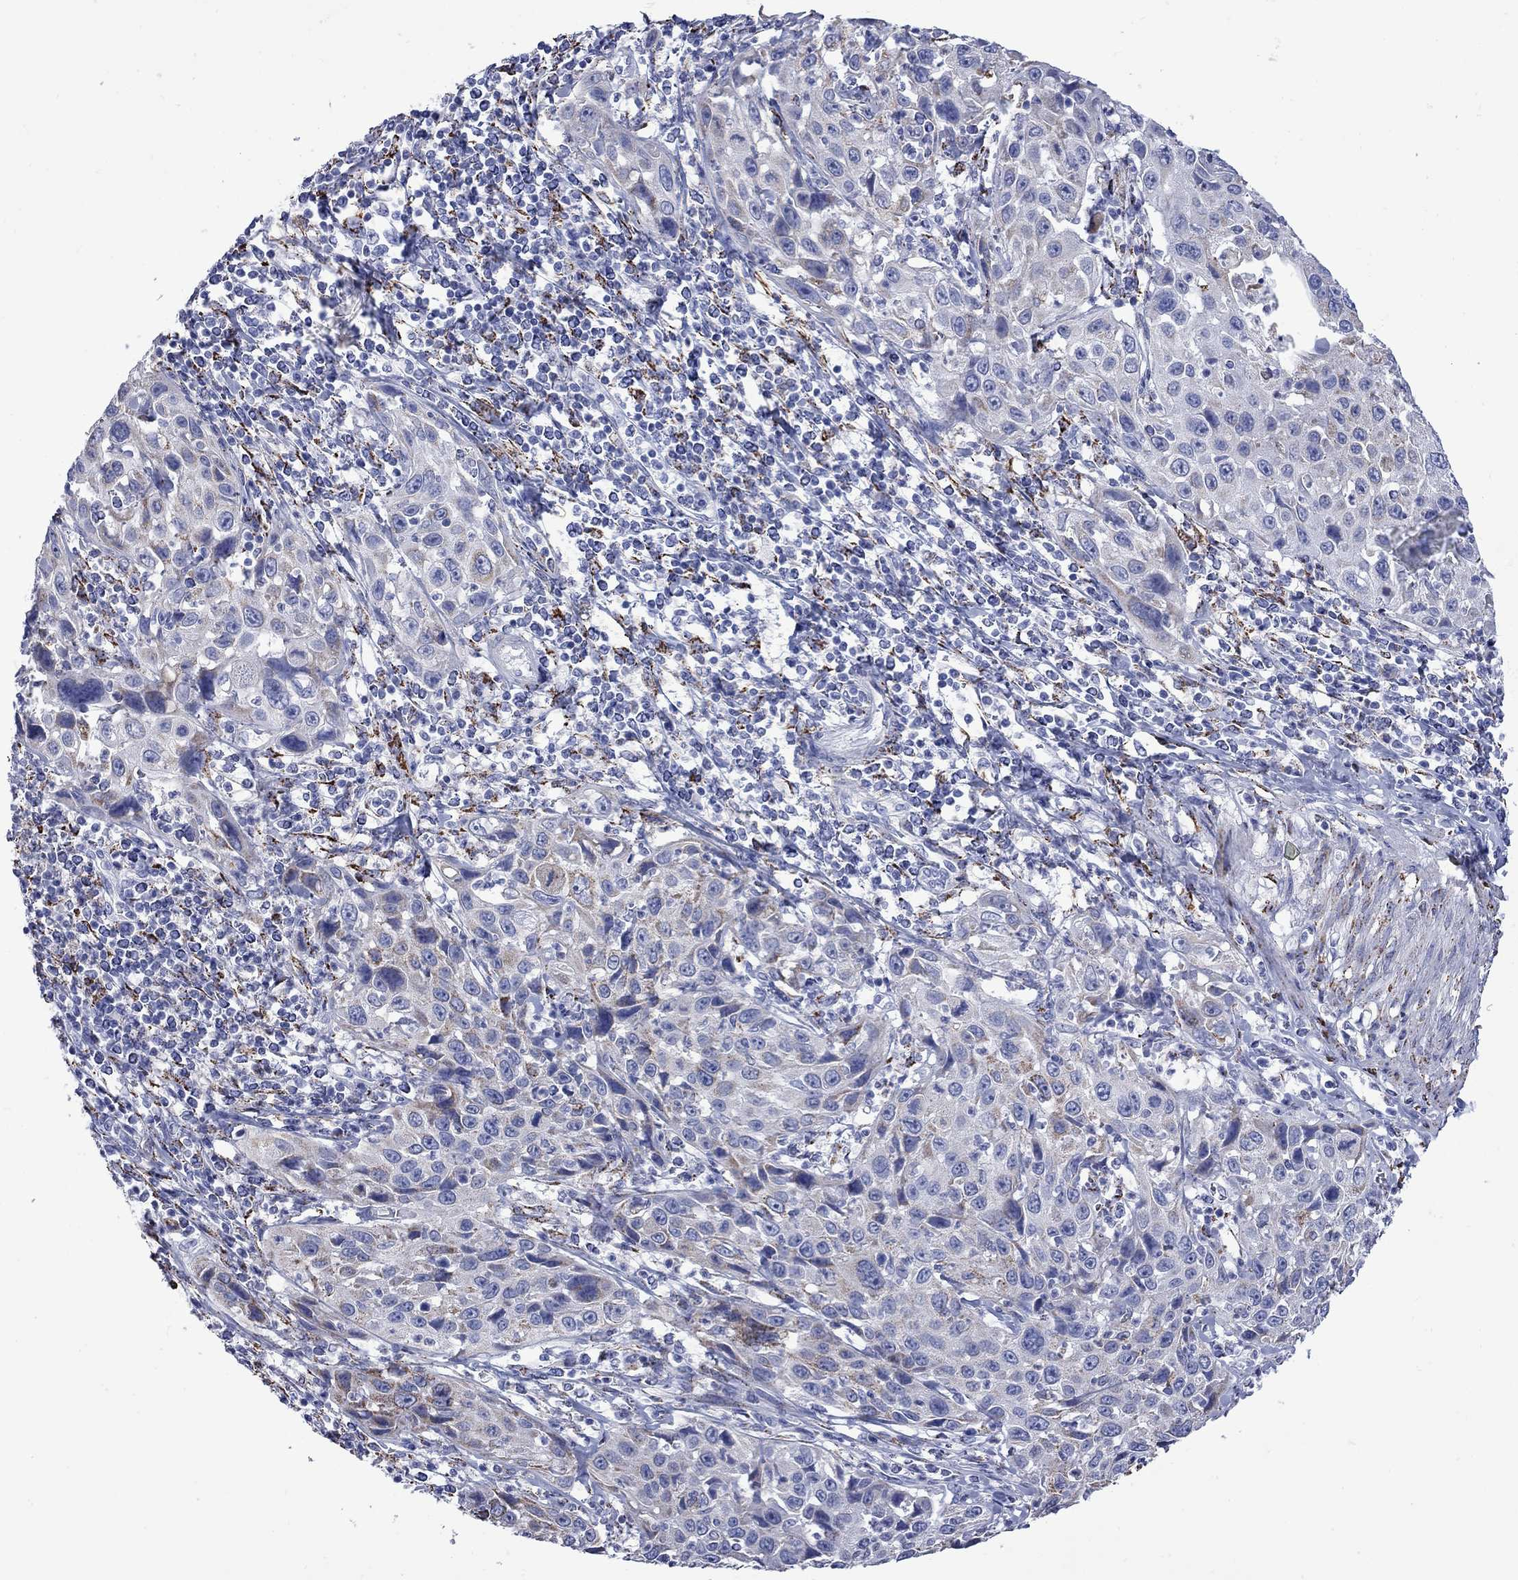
{"staining": {"intensity": "moderate", "quantity": "<25%", "location": "cytoplasmic/membranous"}, "tissue": "cervical cancer", "cell_type": "Tumor cells", "image_type": "cancer", "snomed": [{"axis": "morphology", "description": "Squamous cell carcinoma, NOS"}, {"axis": "topography", "description": "Cervix"}], "caption": "Immunohistochemical staining of human cervical squamous cell carcinoma exhibits moderate cytoplasmic/membranous protein positivity in approximately <25% of tumor cells.", "gene": "SESTD1", "patient": {"sex": "female", "age": 26}}